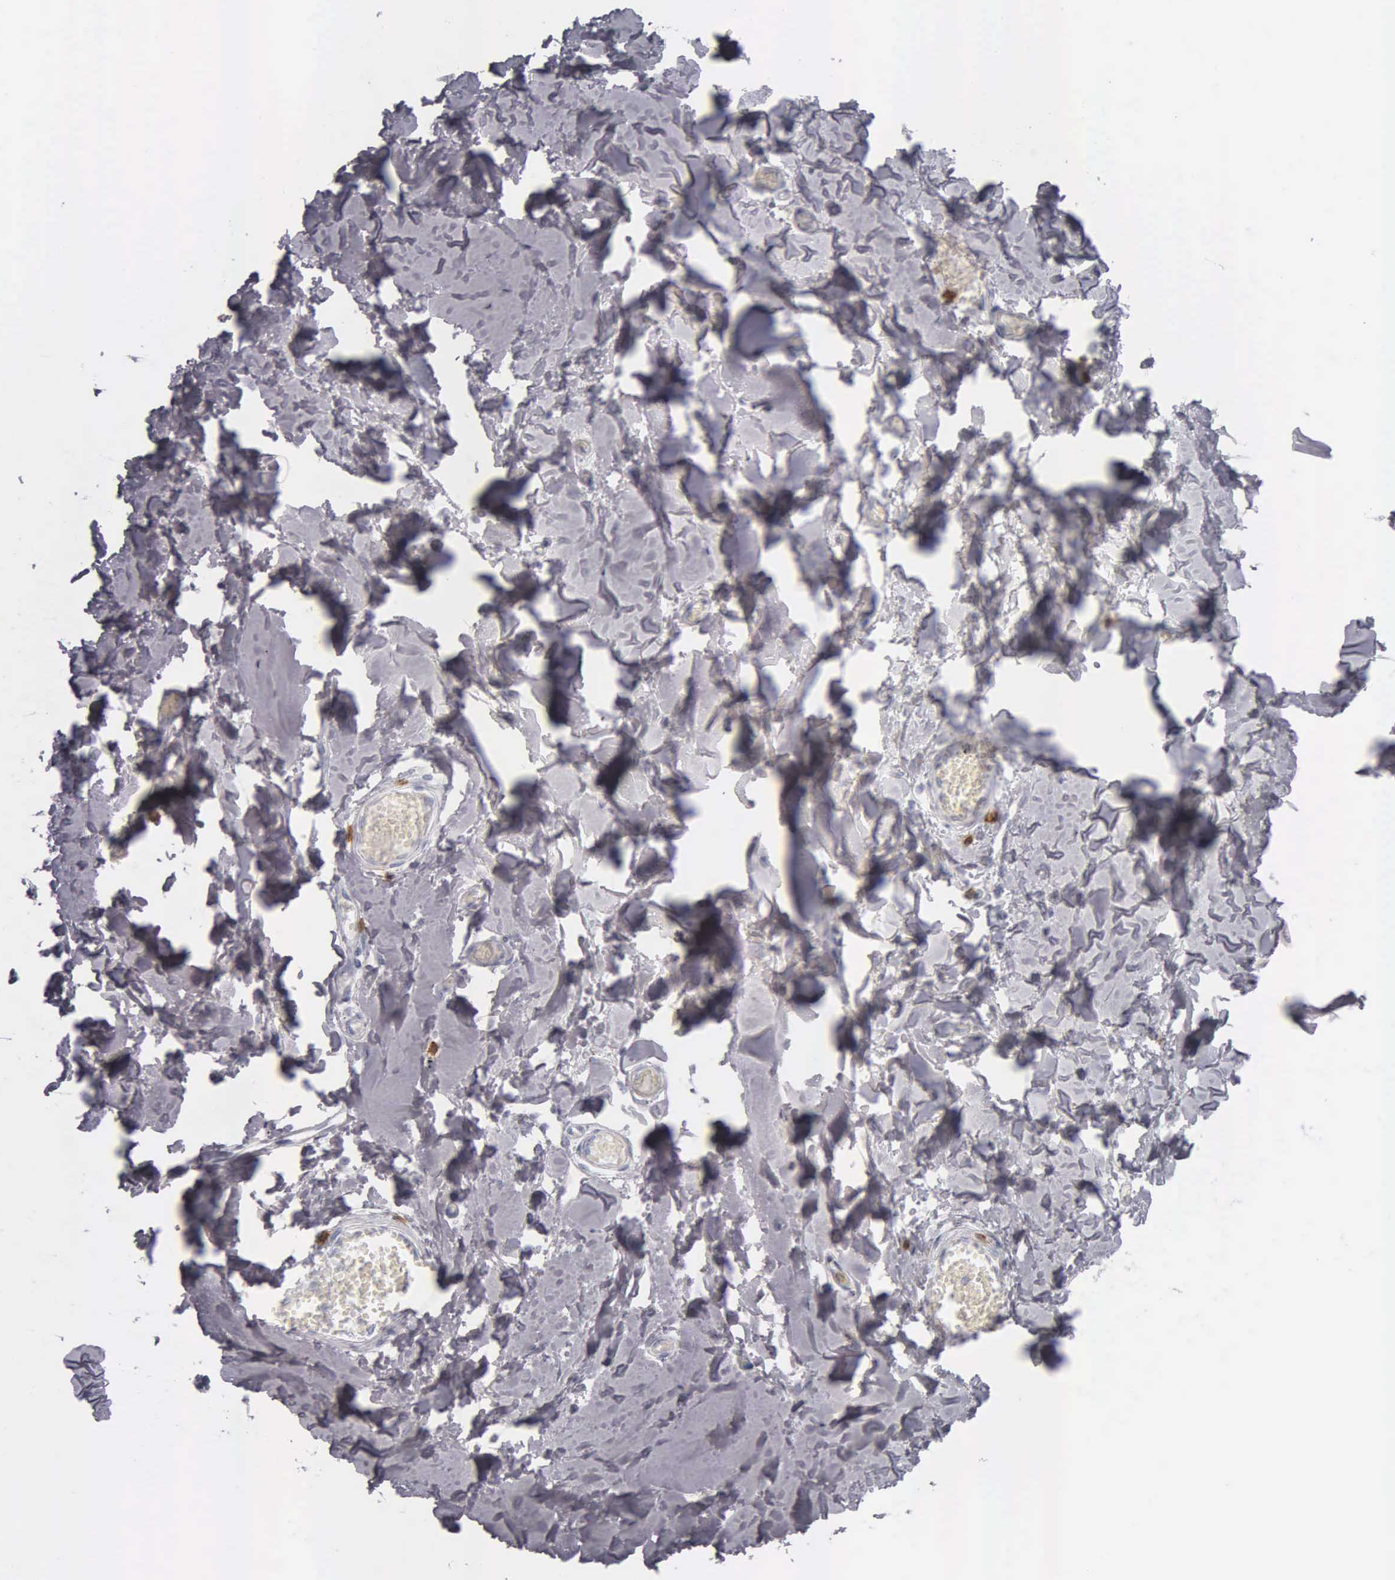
{"staining": {"intensity": "negative", "quantity": "none", "location": "none"}, "tissue": "adipose tissue", "cell_type": "Adipocytes", "image_type": "normal", "snomed": [{"axis": "morphology", "description": "Normal tissue, NOS"}, {"axis": "morphology", "description": "Sarcoma, NOS"}, {"axis": "topography", "description": "Skin"}, {"axis": "topography", "description": "Soft tissue"}], "caption": "Adipocytes show no significant protein staining in normal adipose tissue.", "gene": "CD3E", "patient": {"sex": "female", "age": 51}}